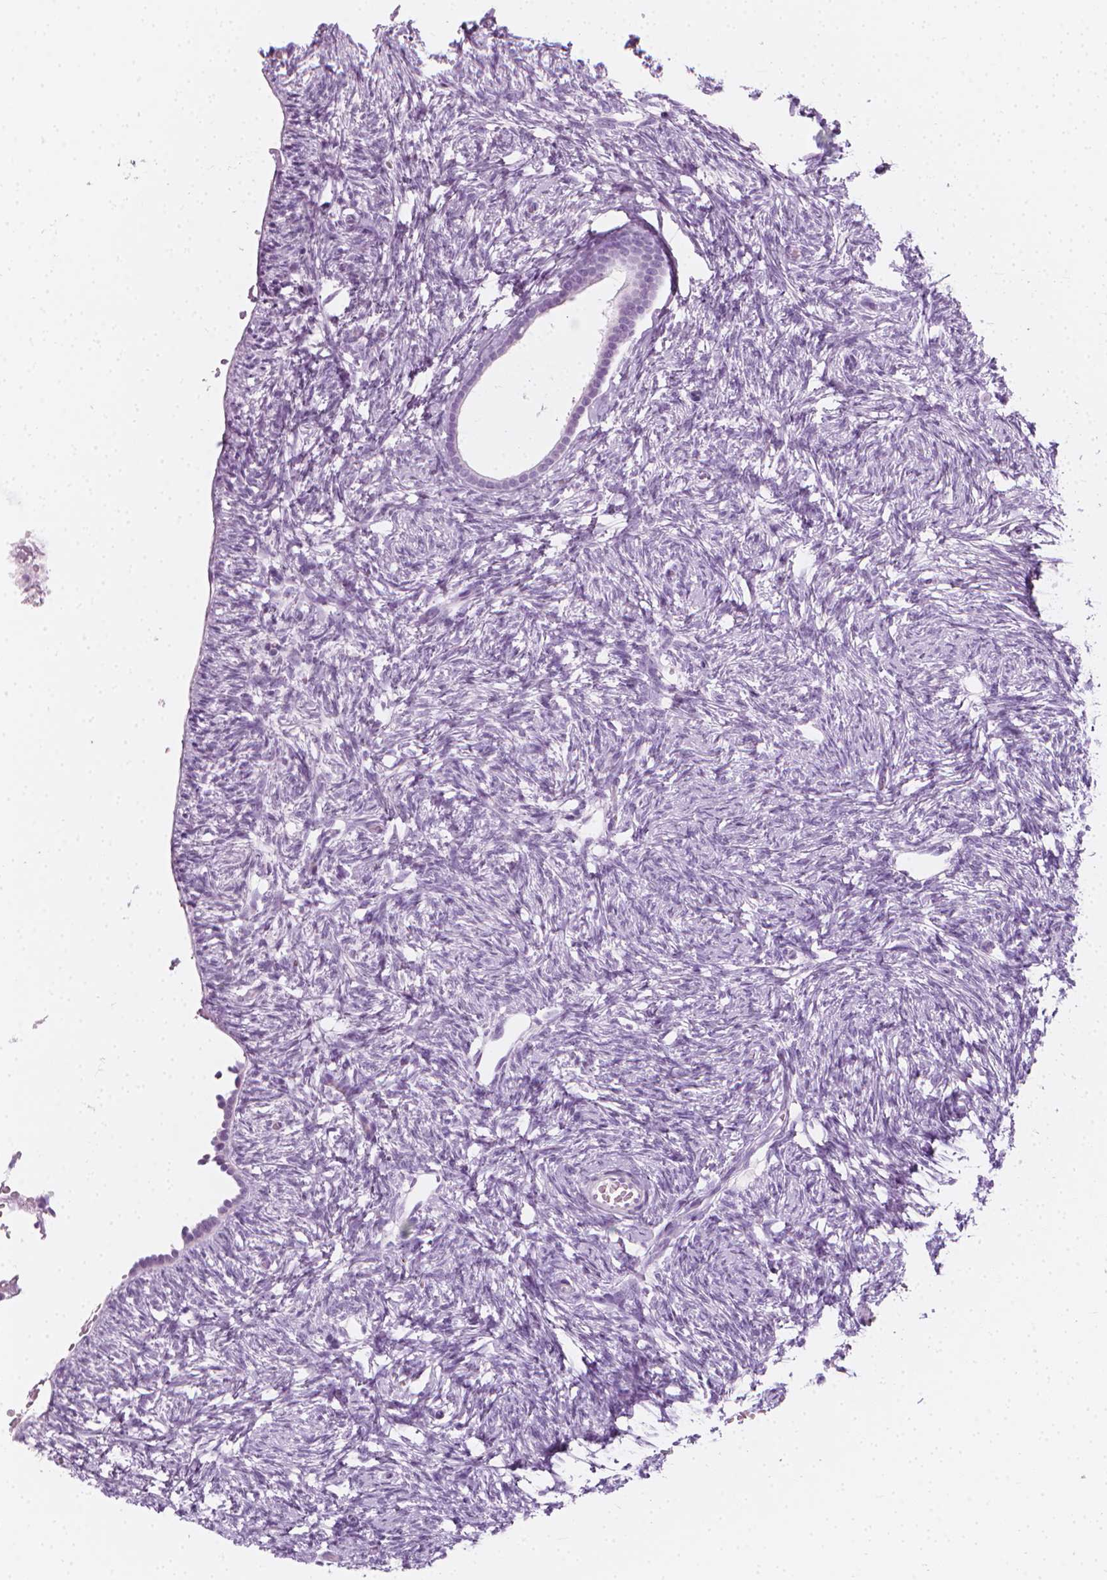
{"staining": {"intensity": "negative", "quantity": "none", "location": "none"}, "tissue": "ovary", "cell_type": "Follicle cells", "image_type": "normal", "snomed": [{"axis": "morphology", "description": "Normal tissue, NOS"}, {"axis": "topography", "description": "Ovary"}], "caption": "Histopathology image shows no protein expression in follicle cells of unremarkable ovary.", "gene": "SCG3", "patient": {"sex": "female", "age": 33}}